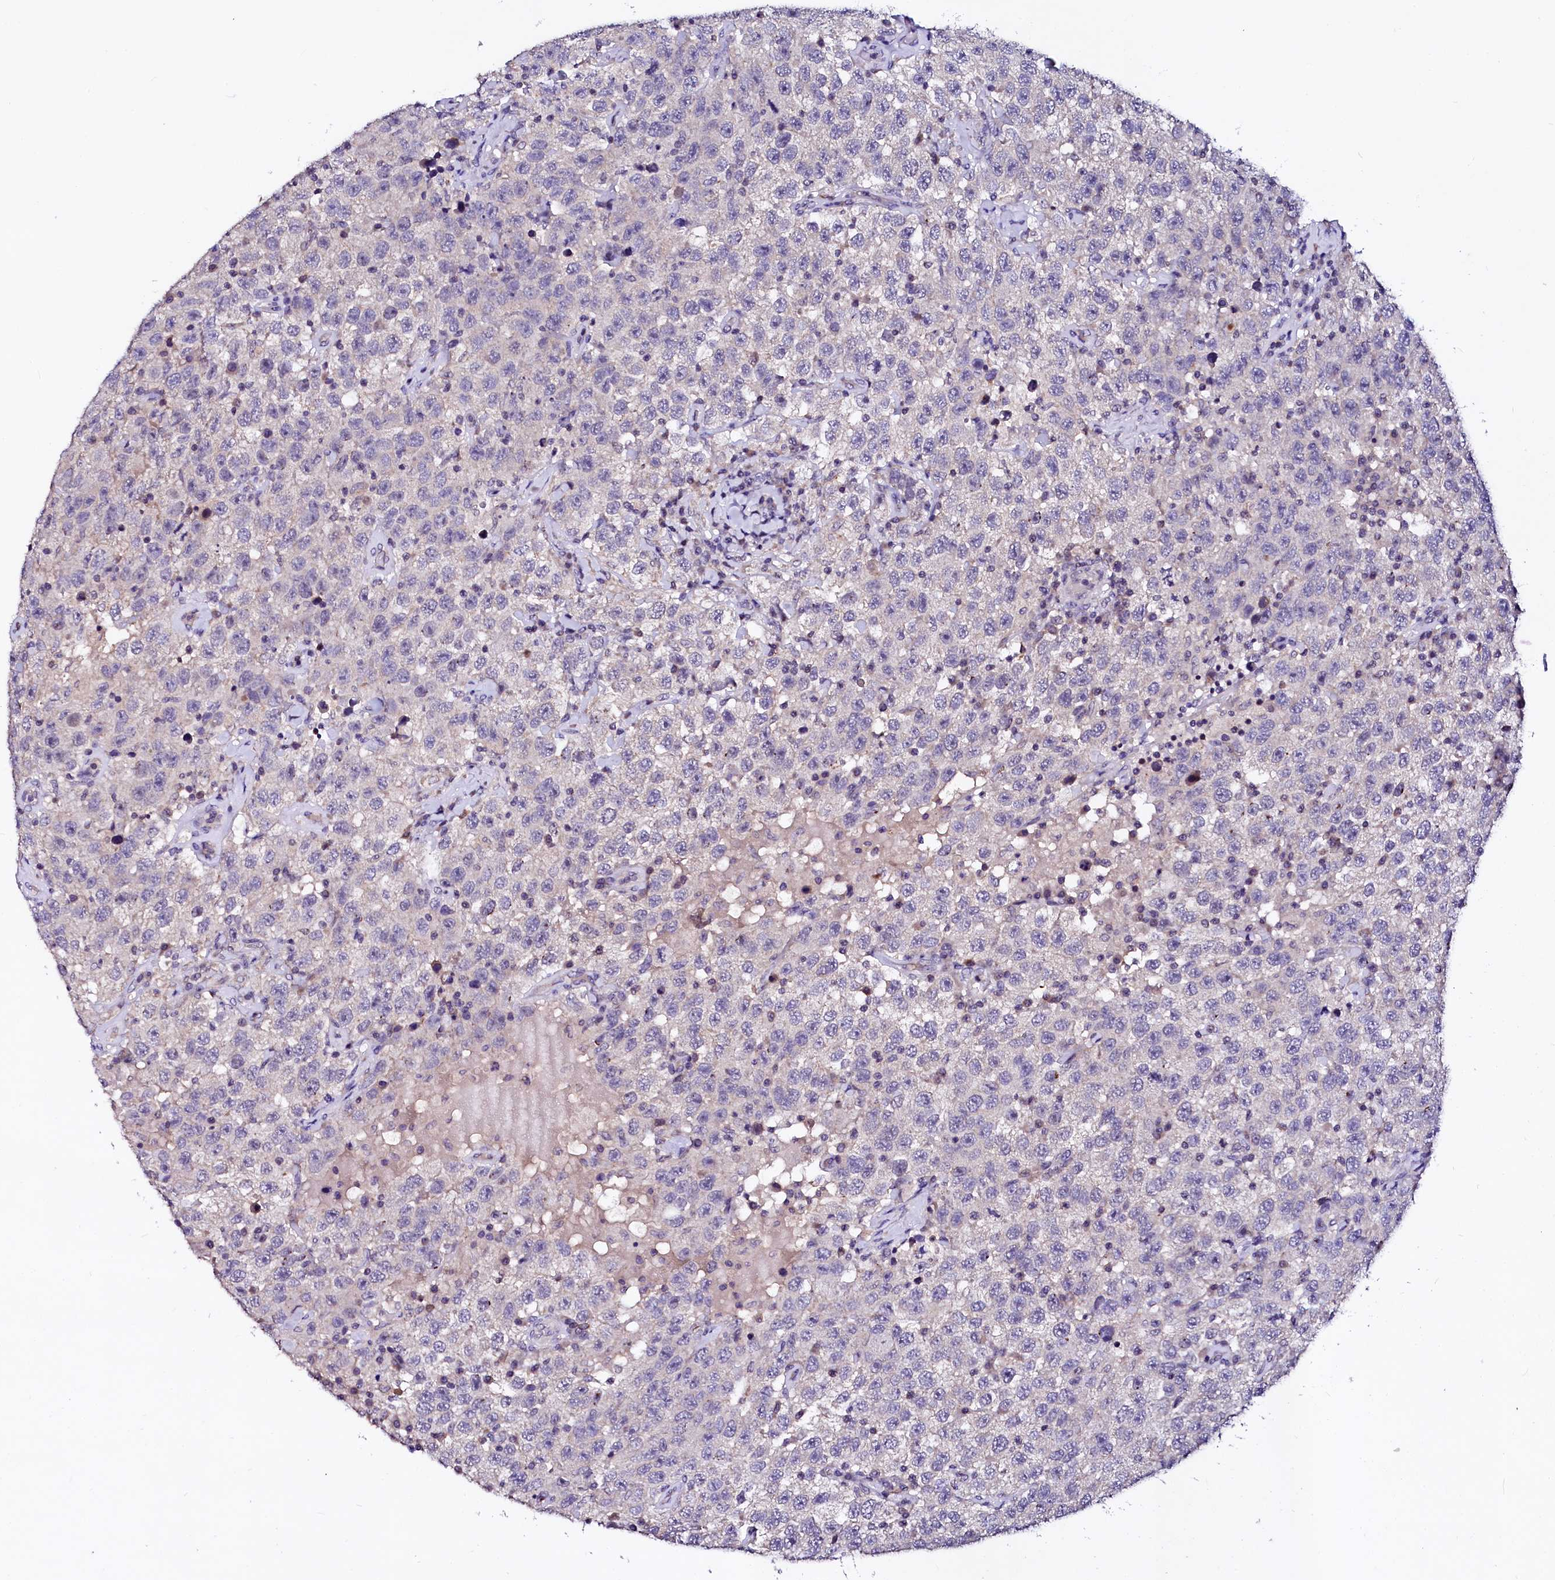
{"staining": {"intensity": "negative", "quantity": "none", "location": "none"}, "tissue": "testis cancer", "cell_type": "Tumor cells", "image_type": "cancer", "snomed": [{"axis": "morphology", "description": "Seminoma, NOS"}, {"axis": "topography", "description": "Testis"}], "caption": "This is a micrograph of immunohistochemistry (IHC) staining of testis seminoma, which shows no expression in tumor cells. (DAB immunohistochemistry visualized using brightfield microscopy, high magnification).", "gene": "NALF1", "patient": {"sex": "male", "age": 41}}